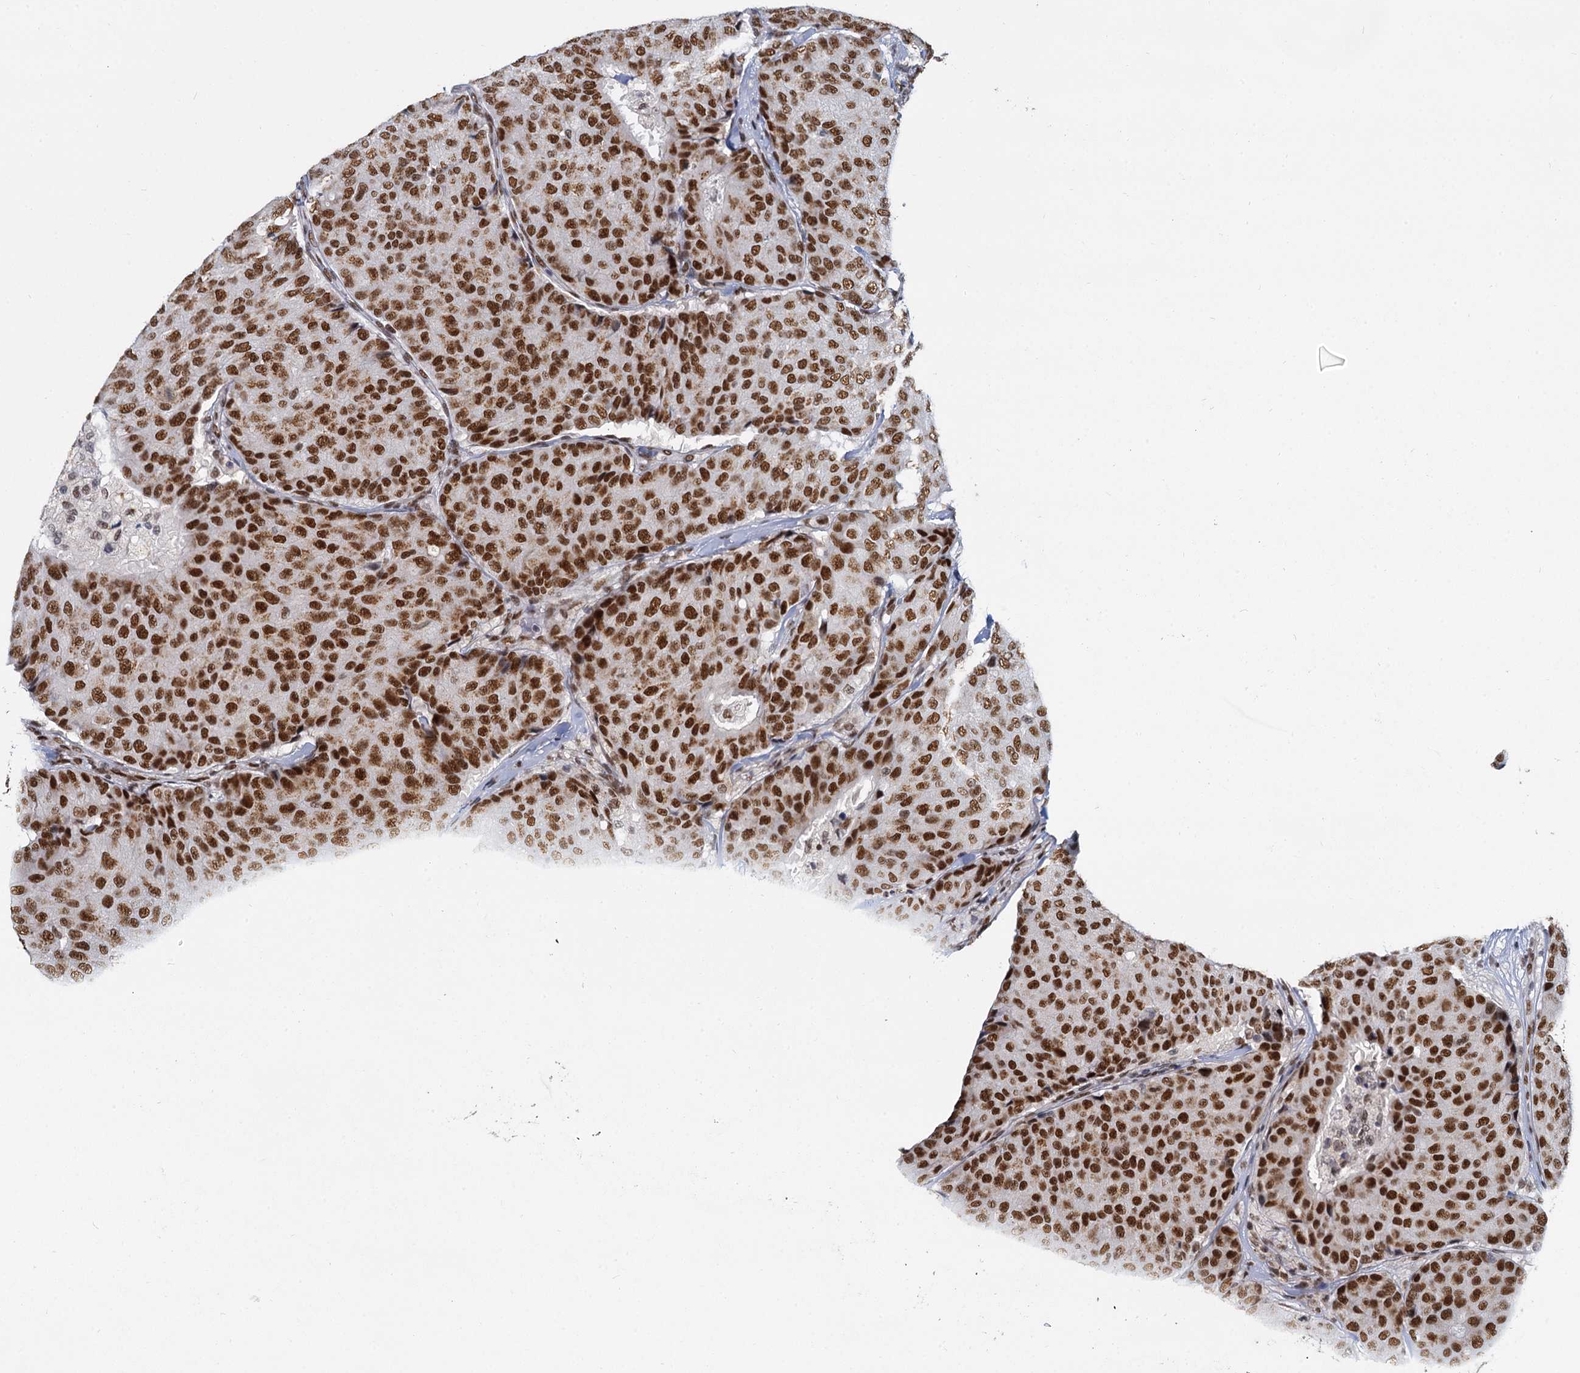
{"staining": {"intensity": "strong", "quantity": ">75%", "location": "nuclear"}, "tissue": "breast cancer", "cell_type": "Tumor cells", "image_type": "cancer", "snomed": [{"axis": "morphology", "description": "Duct carcinoma"}, {"axis": "topography", "description": "Breast"}], "caption": "Approximately >75% of tumor cells in human breast infiltrating ductal carcinoma show strong nuclear protein positivity as visualized by brown immunohistochemical staining.", "gene": "RPRD1A", "patient": {"sex": "female", "age": 75}}